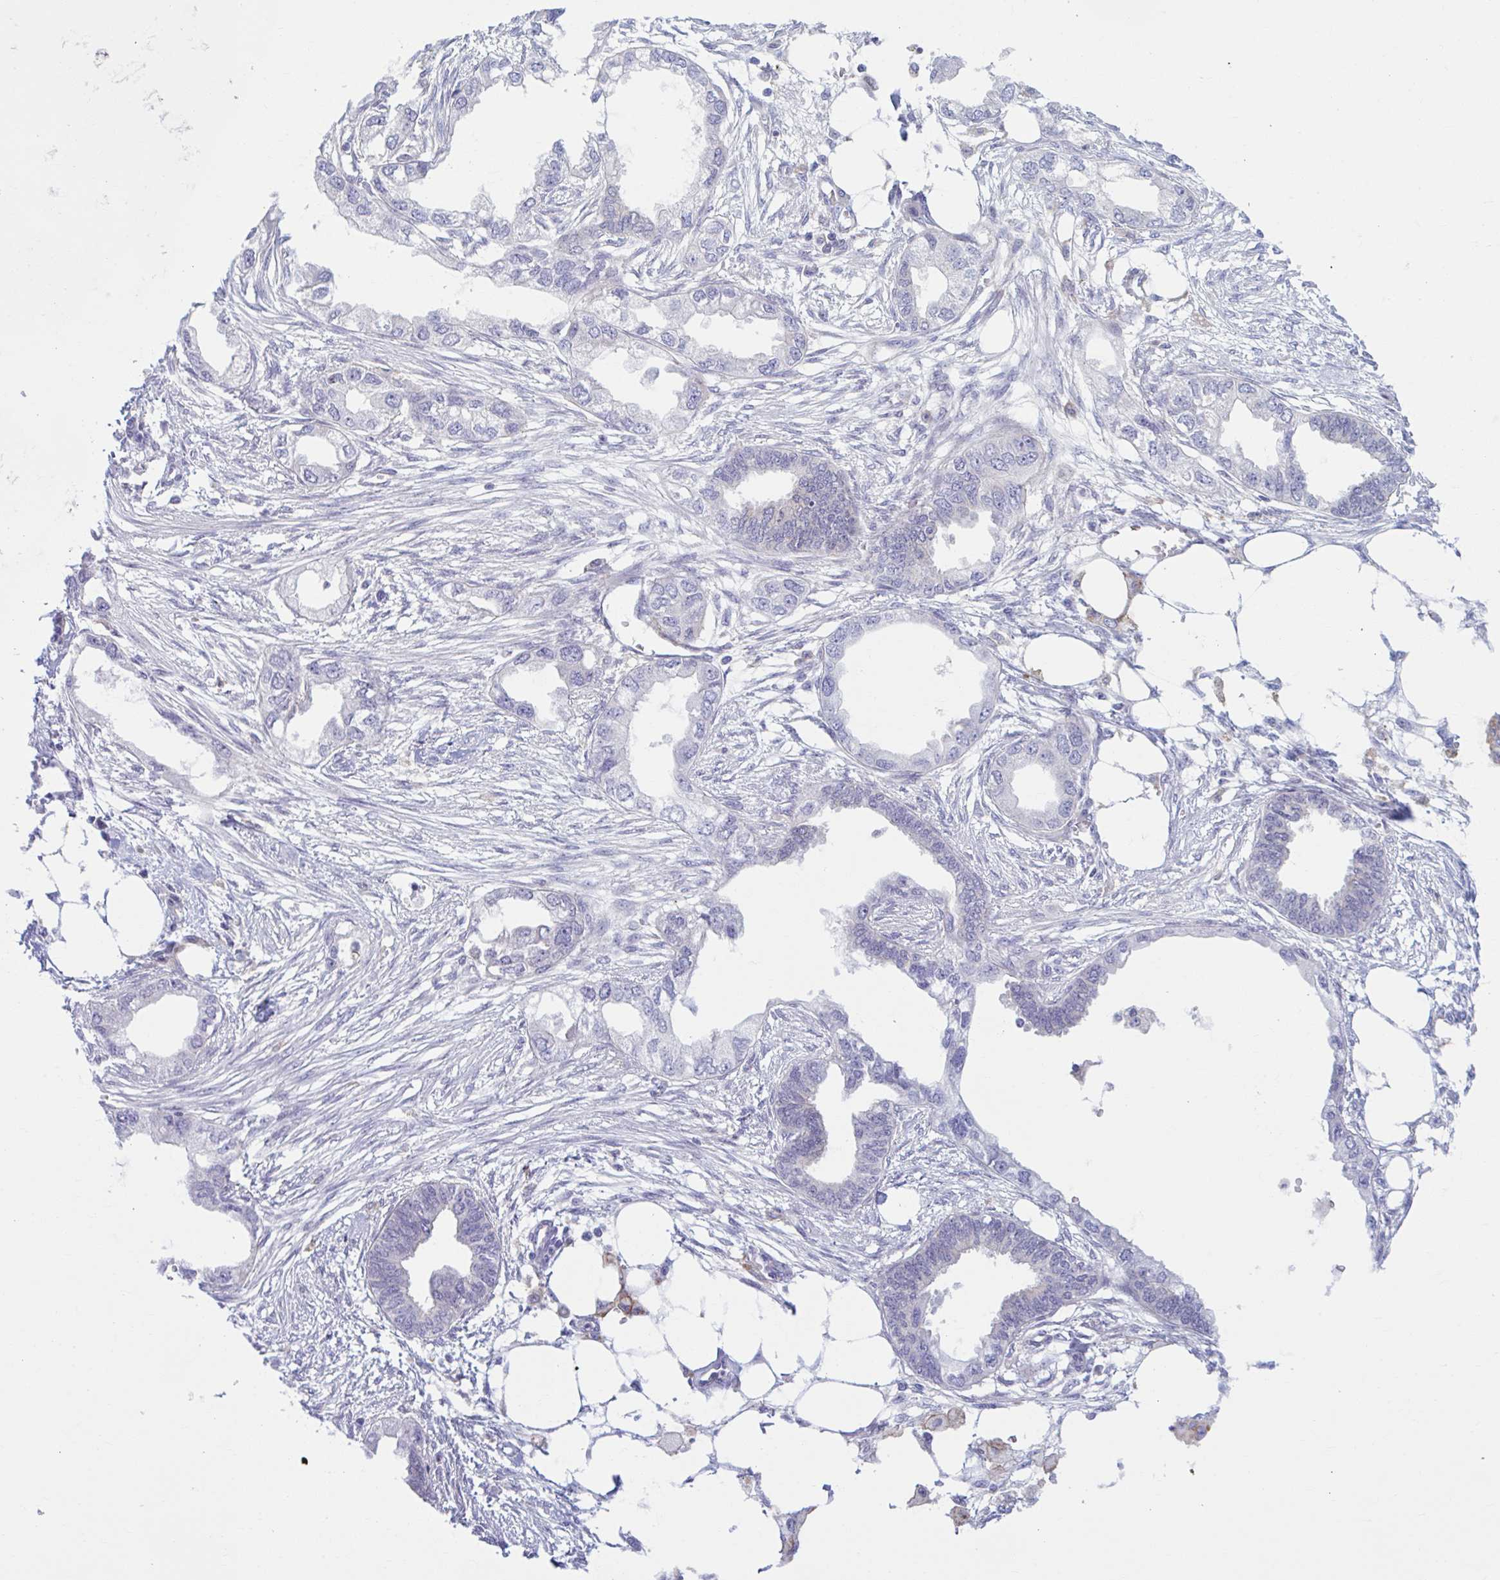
{"staining": {"intensity": "negative", "quantity": "none", "location": "none"}, "tissue": "endometrial cancer", "cell_type": "Tumor cells", "image_type": "cancer", "snomed": [{"axis": "morphology", "description": "Adenocarcinoma, NOS"}, {"axis": "morphology", "description": "Adenocarcinoma, metastatic, NOS"}, {"axis": "topography", "description": "Adipose tissue"}, {"axis": "topography", "description": "Endometrium"}], "caption": "A histopathology image of human adenocarcinoma (endometrial) is negative for staining in tumor cells.", "gene": "ADAT3", "patient": {"sex": "female", "age": 67}}